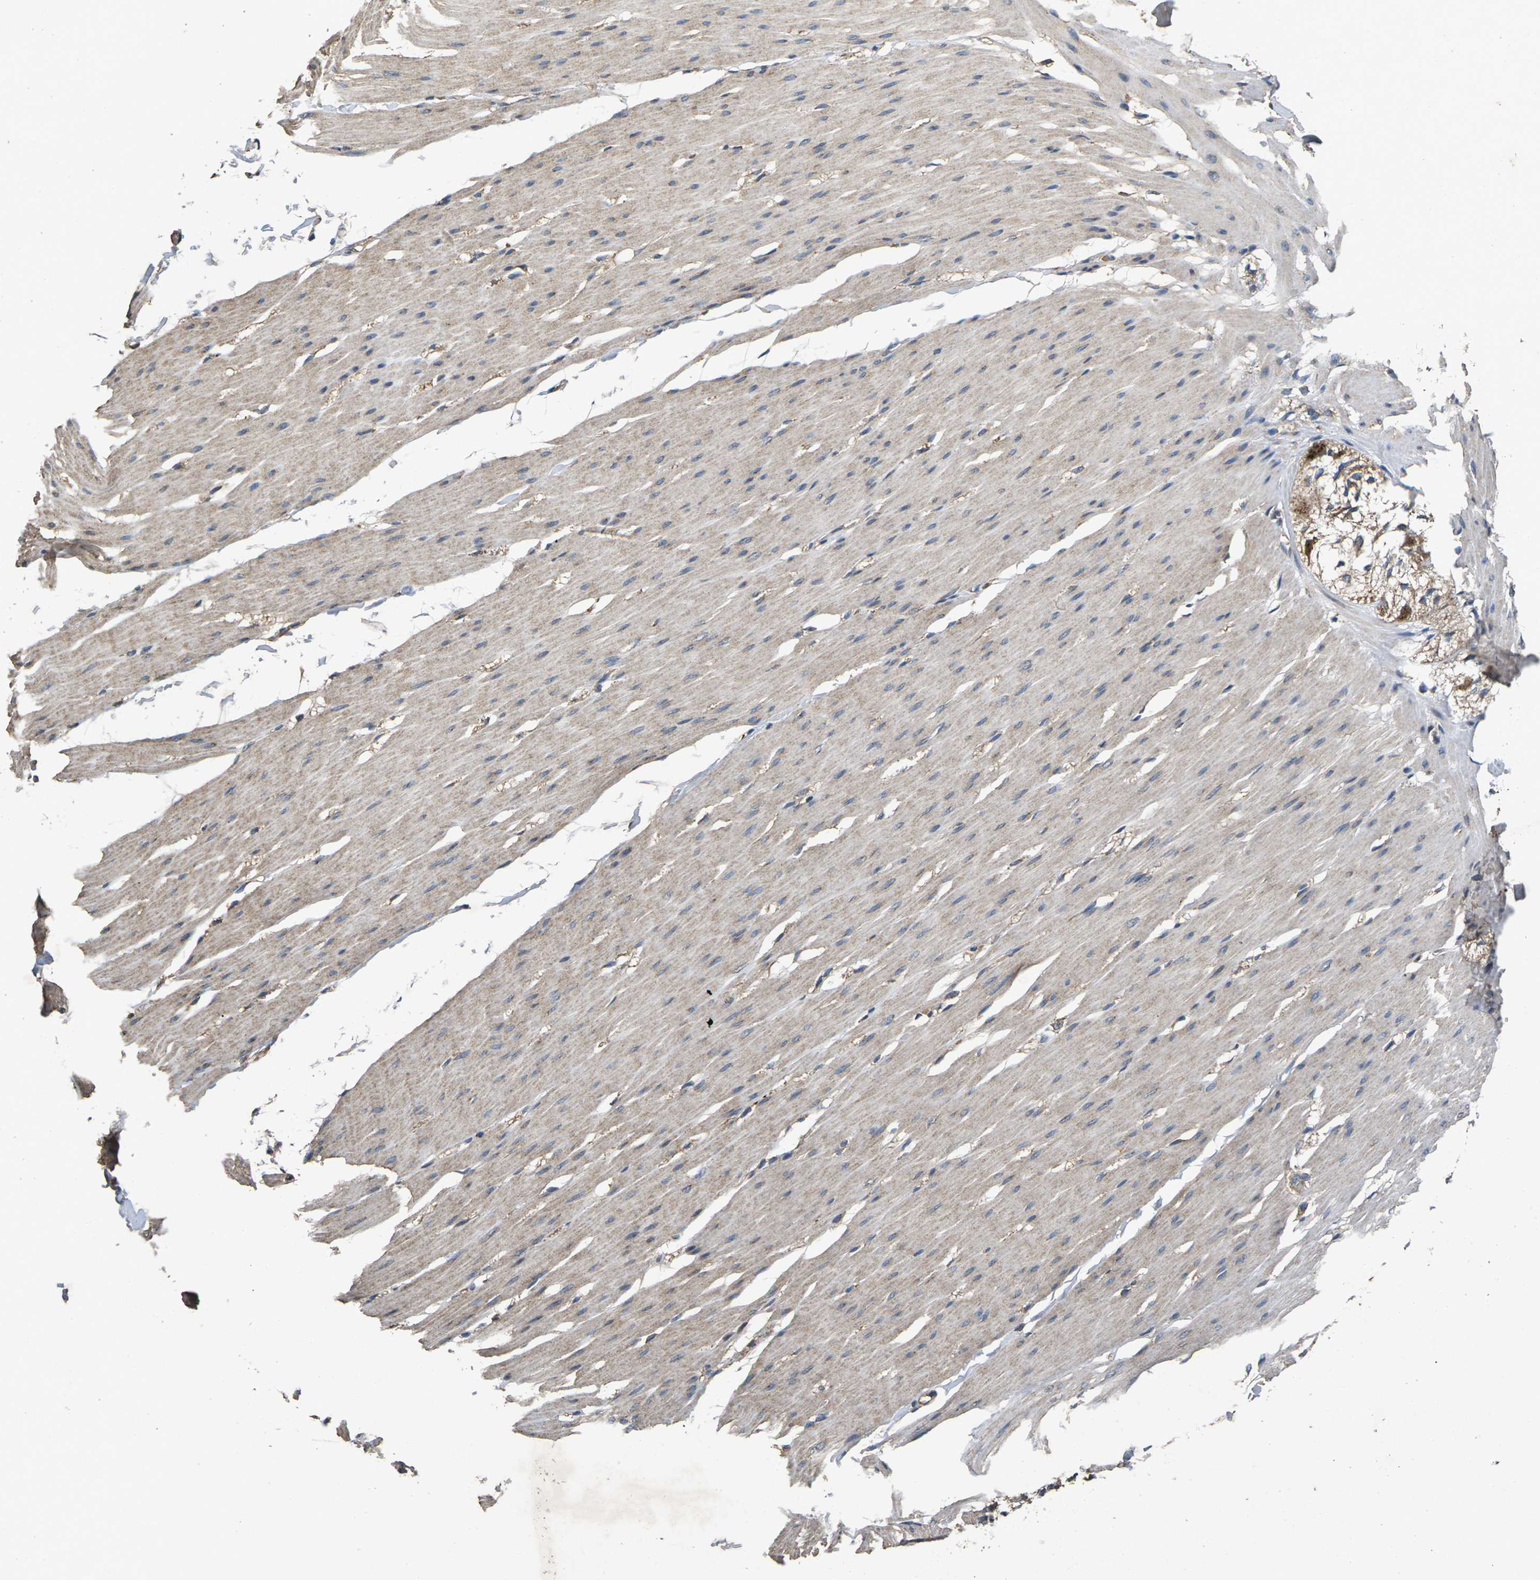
{"staining": {"intensity": "weak", "quantity": ">75%", "location": "cytoplasmic/membranous"}, "tissue": "smooth muscle", "cell_type": "Smooth muscle cells", "image_type": "normal", "snomed": [{"axis": "morphology", "description": "Normal tissue, NOS"}, {"axis": "topography", "description": "Smooth muscle"}, {"axis": "topography", "description": "Colon"}], "caption": "Immunohistochemical staining of normal human smooth muscle exhibits >75% levels of weak cytoplasmic/membranous protein expression in about >75% of smooth muscle cells. (DAB = brown stain, brightfield microscopy at high magnification).", "gene": "B4GAT1", "patient": {"sex": "male", "age": 67}}